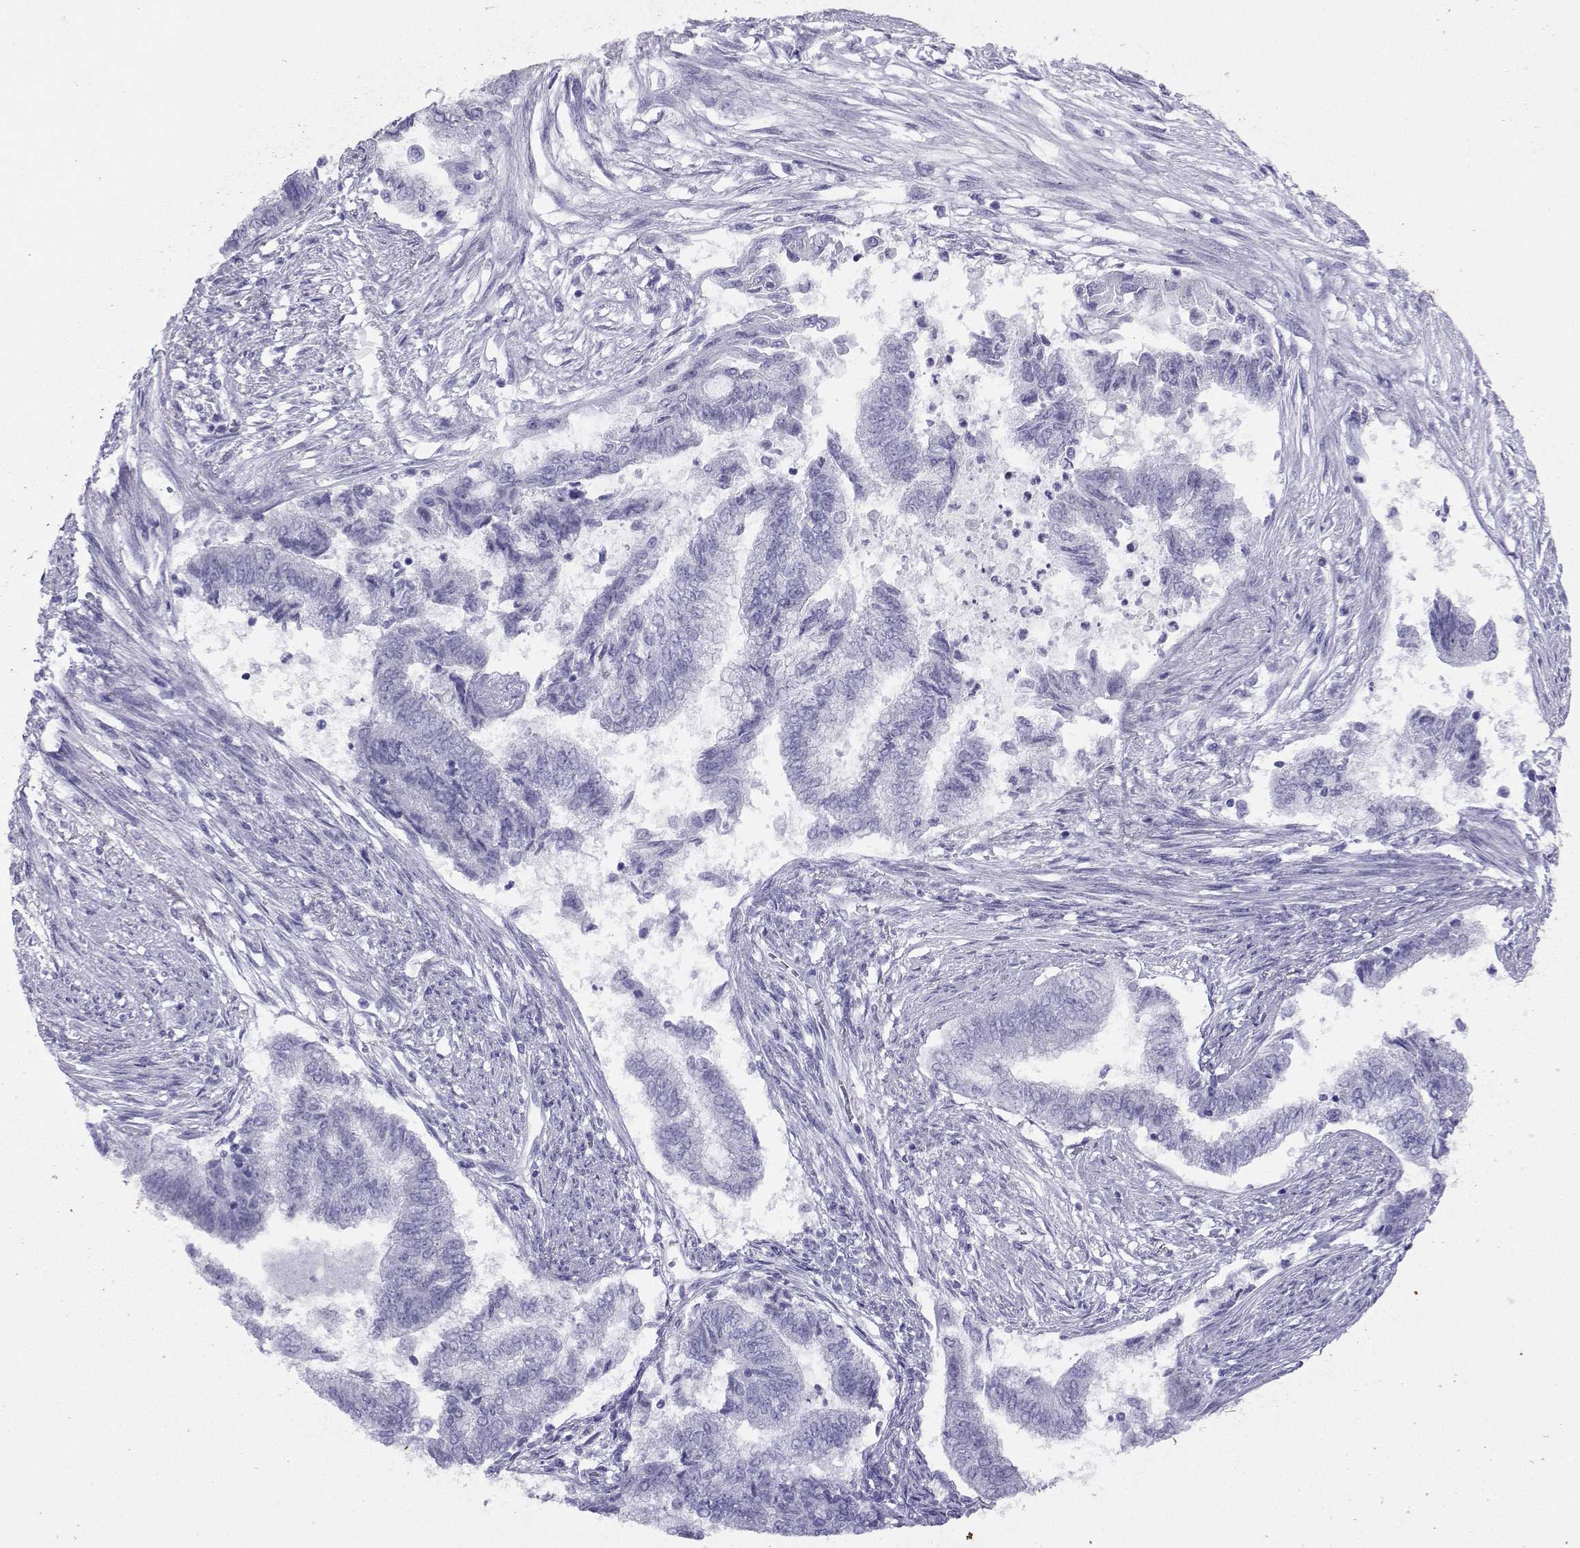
{"staining": {"intensity": "negative", "quantity": "none", "location": "none"}, "tissue": "endometrial cancer", "cell_type": "Tumor cells", "image_type": "cancer", "snomed": [{"axis": "morphology", "description": "Adenocarcinoma, NOS"}, {"axis": "topography", "description": "Endometrium"}], "caption": "IHC image of adenocarcinoma (endometrial) stained for a protein (brown), which displays no positivity in tumor cells. Brightfield microscopy of immunohistochemistry stained with DAB (brown) and hematoxylin (blue), captured at high magnification.", "gene": "LORICRIN", "patient": {"sex": "female", "age": 65}}